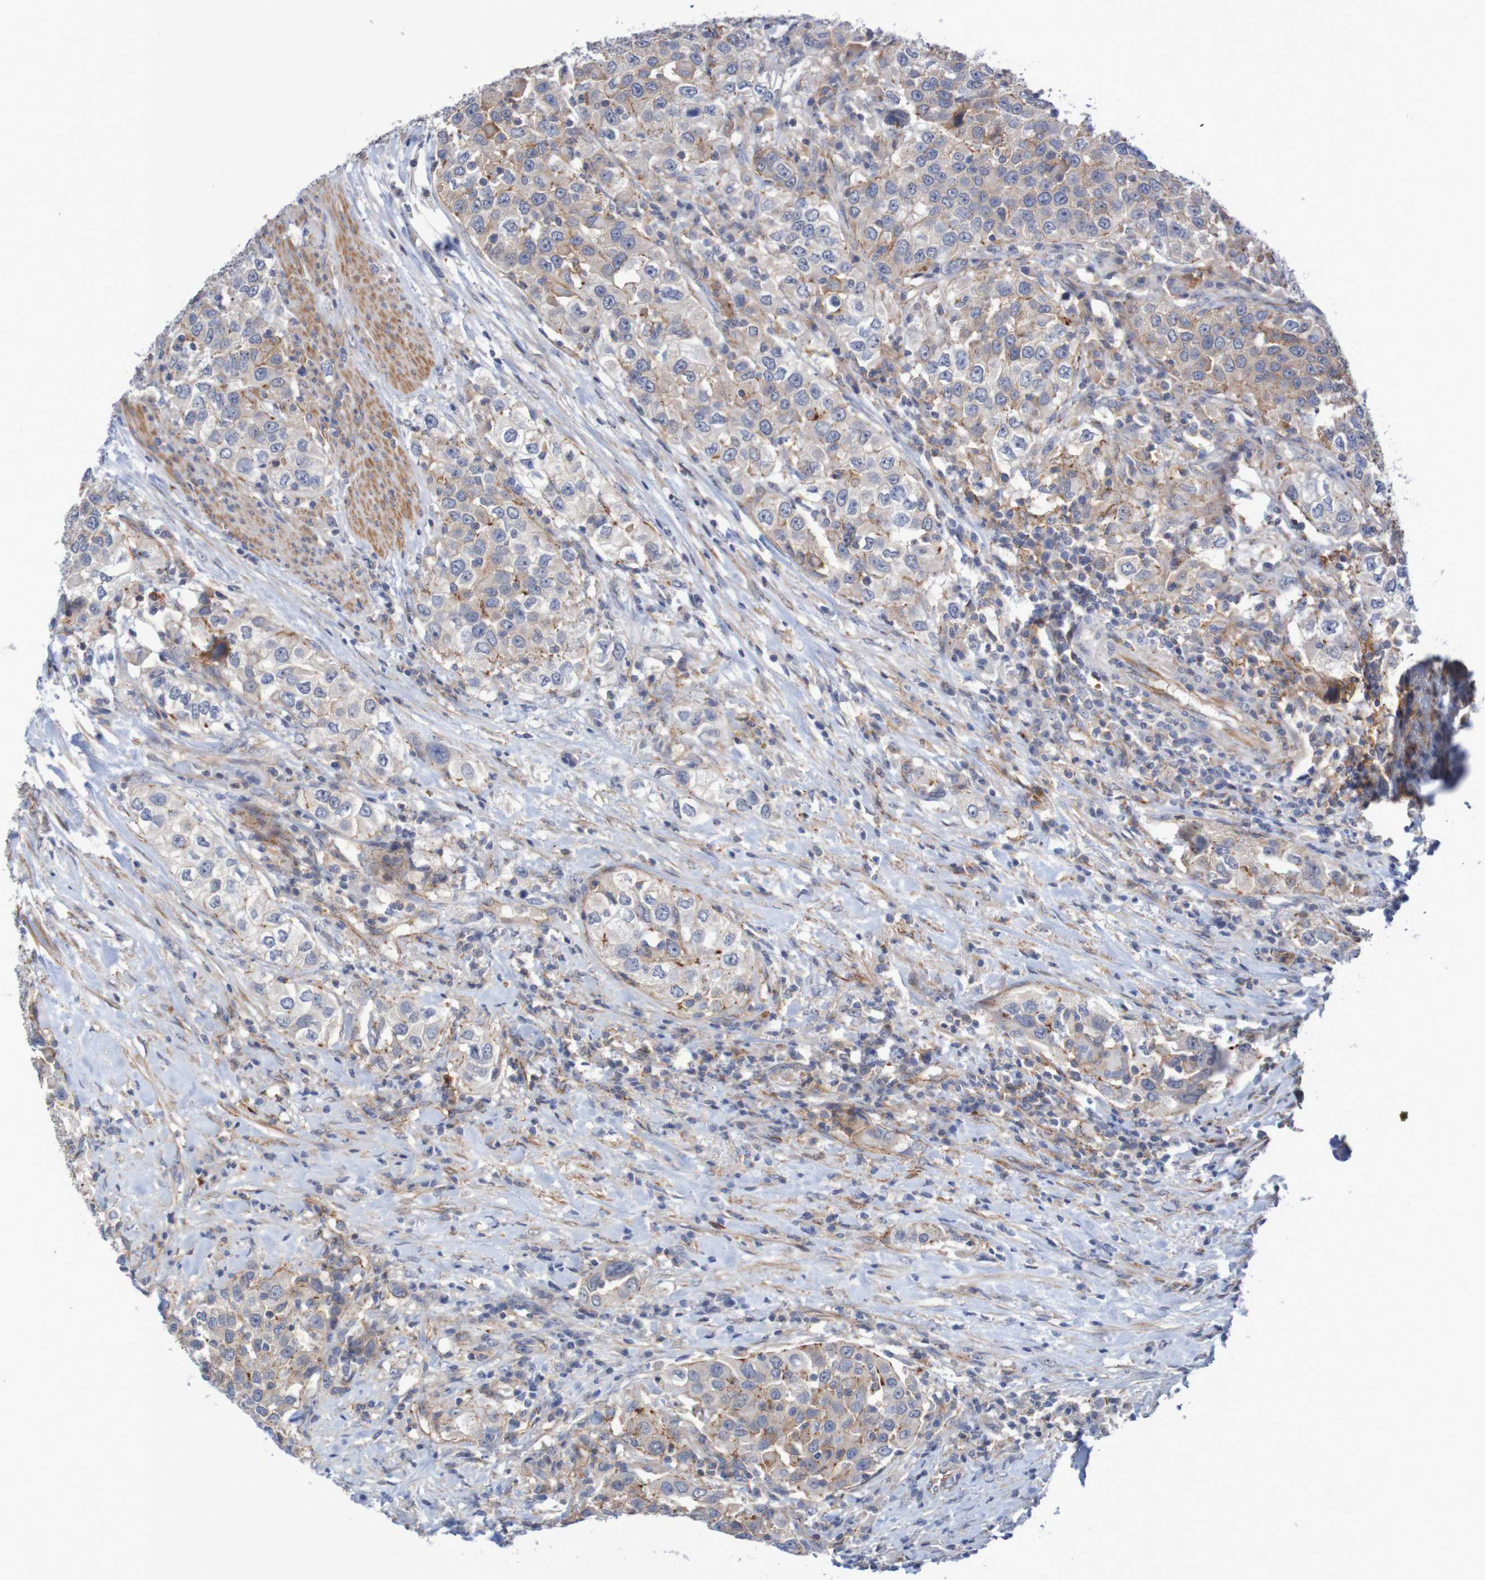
{"staining": {"intensity": "weak", "quantity": "<25%", "location": "cytoplasmic/membranous"}, "tissue": "urothelial cancer", "cell_type": "Tumor cells", "image_type": "cancer", "snomed": [{"axis": "morphology", "description": "Urothelial carcinoma, High grade"}, {"axis": "topography", "description": "Urinary bladder"}], "caption": "The IHC micrograph has no significant positivity in tumor cells of high-grade urothelial carcinoma tissue. (Stains: DAB (3,3'-diaminobenzidine) immunohistochemistry (IHC) with hematoxylin counter stain, Microscopy: brightfield microscopy at high magnification).", "gene": "NECTIN2", "patient": {"sex": "female", "age": 80}}